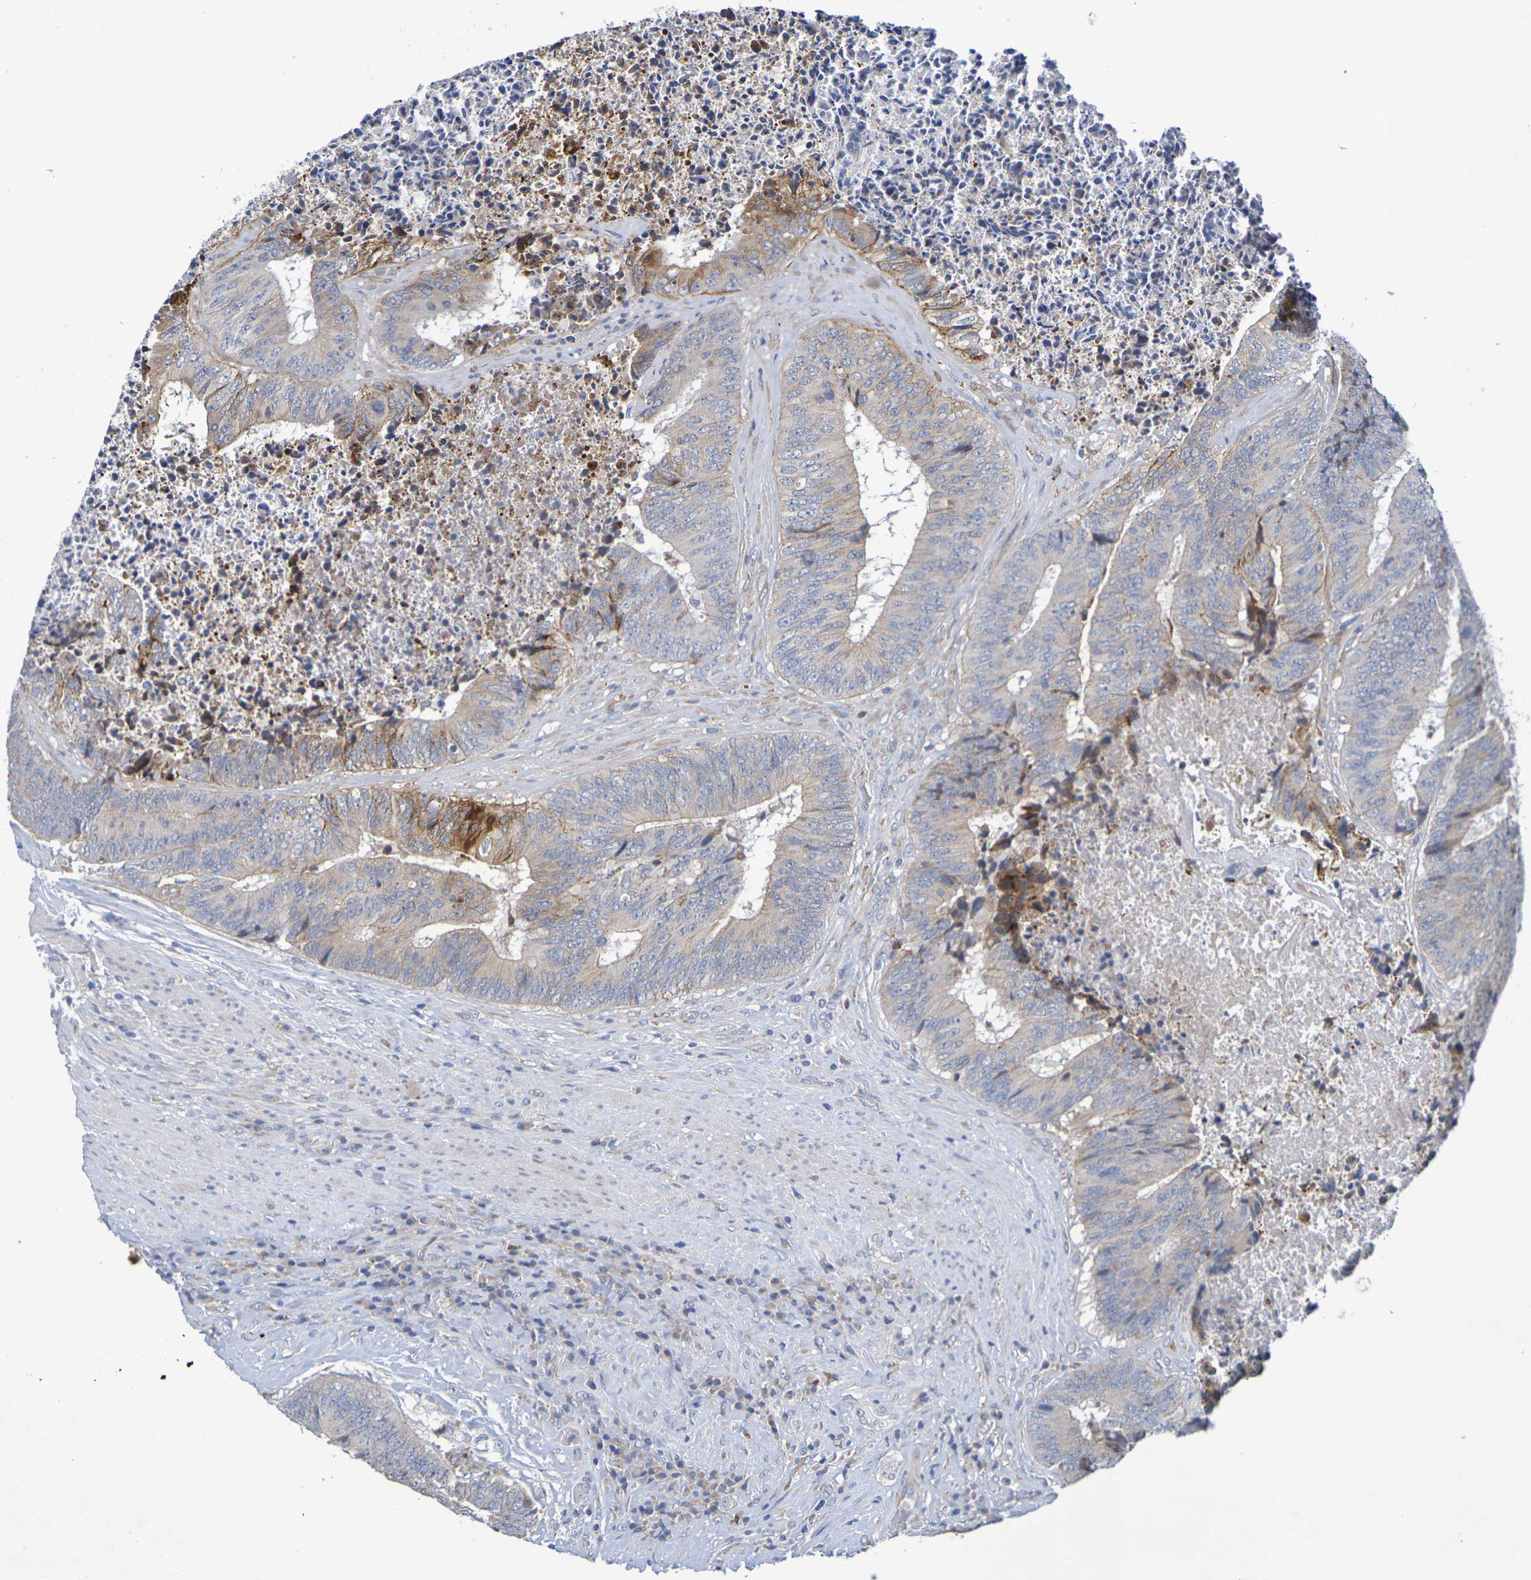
{"staining": {"intensity": "moderate", "quantity": "25%-75%", "location": "cytoplasmic/membranous"}, "tissue": "colorectal cancer", "cell_type": "Tumor cells", "image_type": "cancer", "snomed": [{"axis": "morphology", "description": "Adenocarcinoma, NOS"}, {"axis": "topography", "description": "Rectum"}], "caption": "Immunohistochemical staining of human colorectal cancer (adenocarcinoma) displays medium levels of moderate cytoplasmic/membranous protein expression in approximately 25%-75% of tumor cells. (IHC, brightfield microscopy, high magnification).", "gene": "SDC4", "patient": {"sex": "male", "age": 72}}